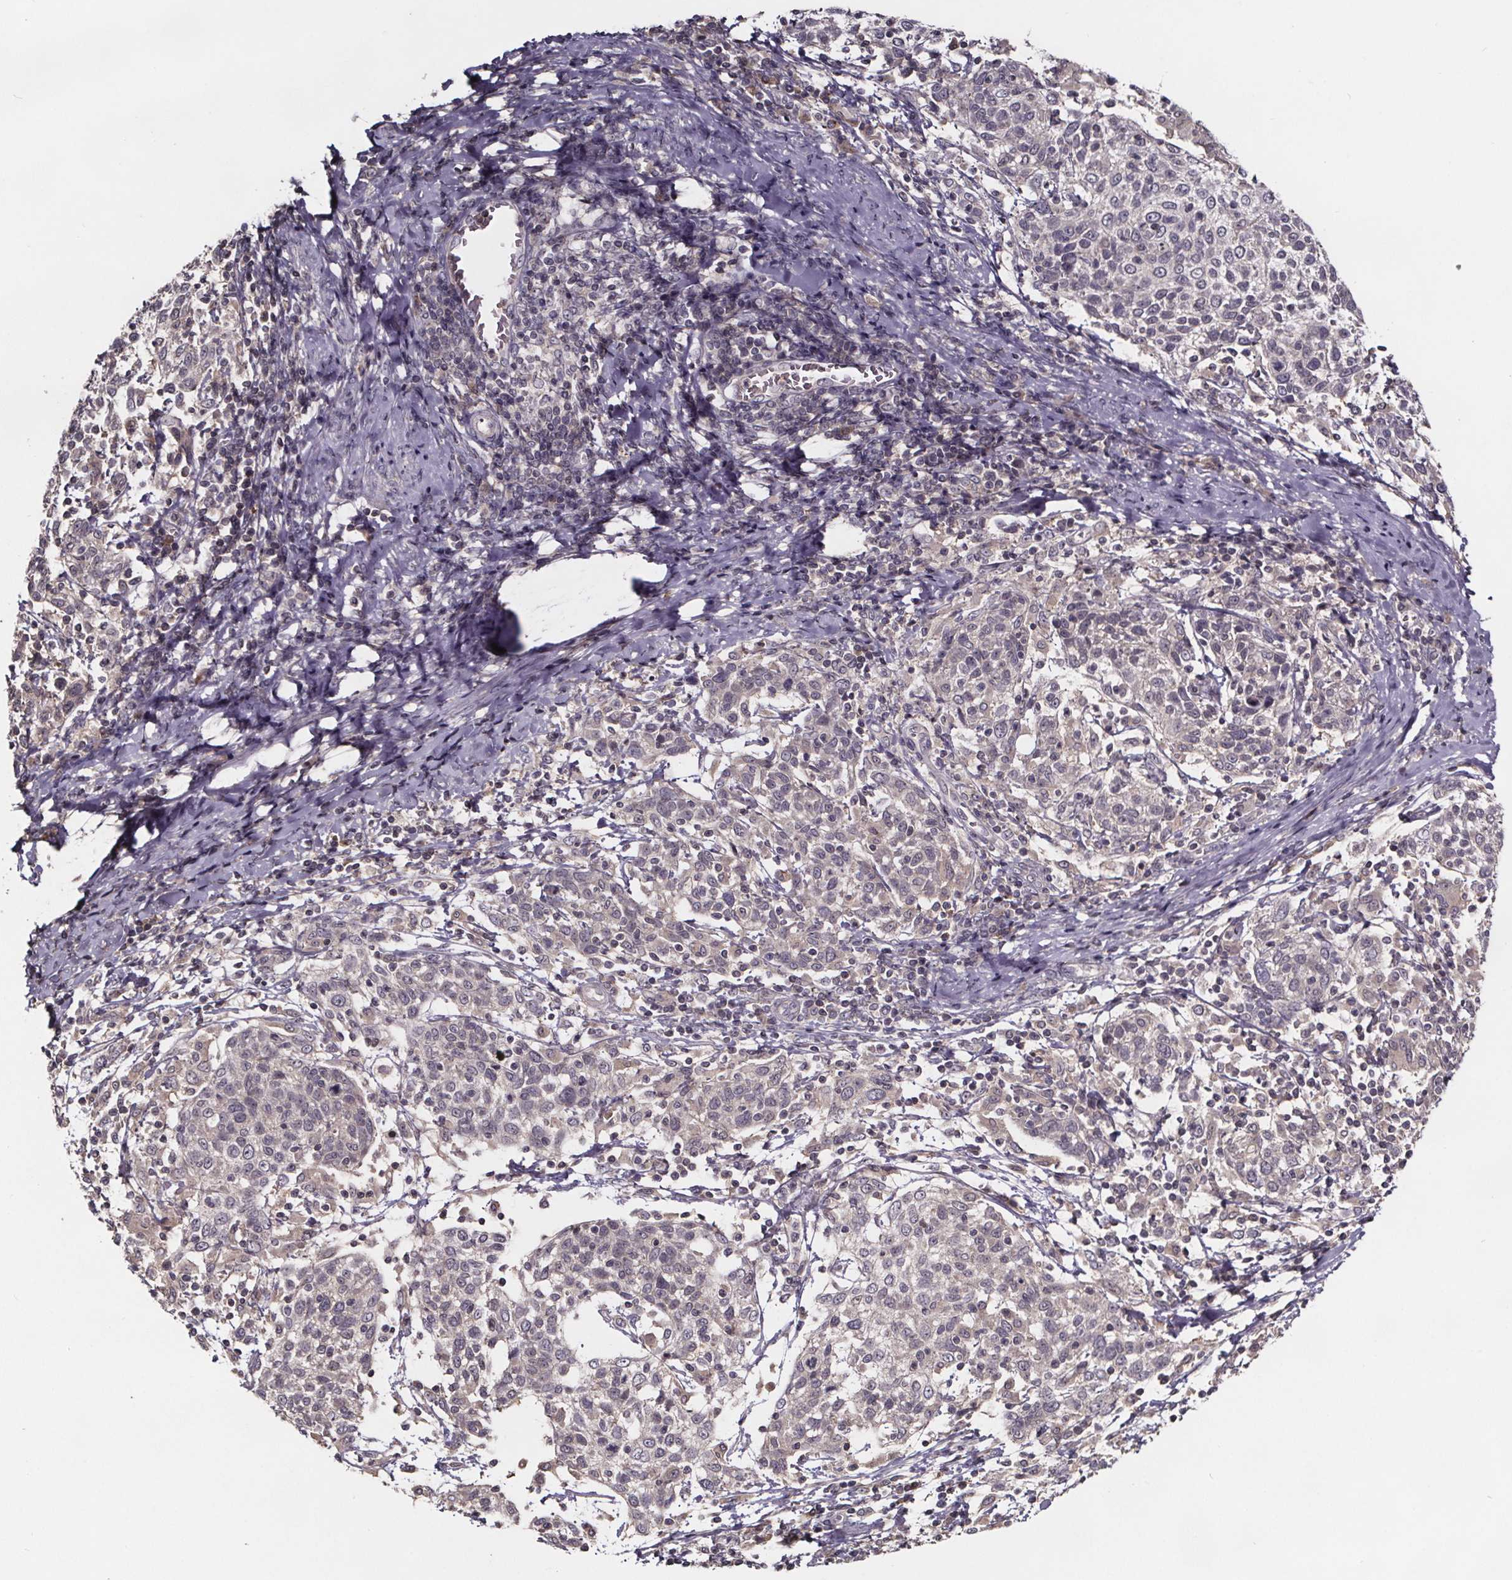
{"staining": {"intensity": "negative", "quantity": "none", "location": "none"}, "tissue": "cervical cancer", "cell_type": "Tumor cells", "image_type": "cancer", "snomed": [{"axis": "morphology", "description": "Squamous cell carcinoma, NOS"}, {"axis": "topography", "description": "Cervix"}], "caption": "Immunohistochemistry of squamous cell carcinoma (cervical) demonstrates no expression in tumor cells.", "gene": "SMIM1", "patient": {"sex": "female", "age": 61}}